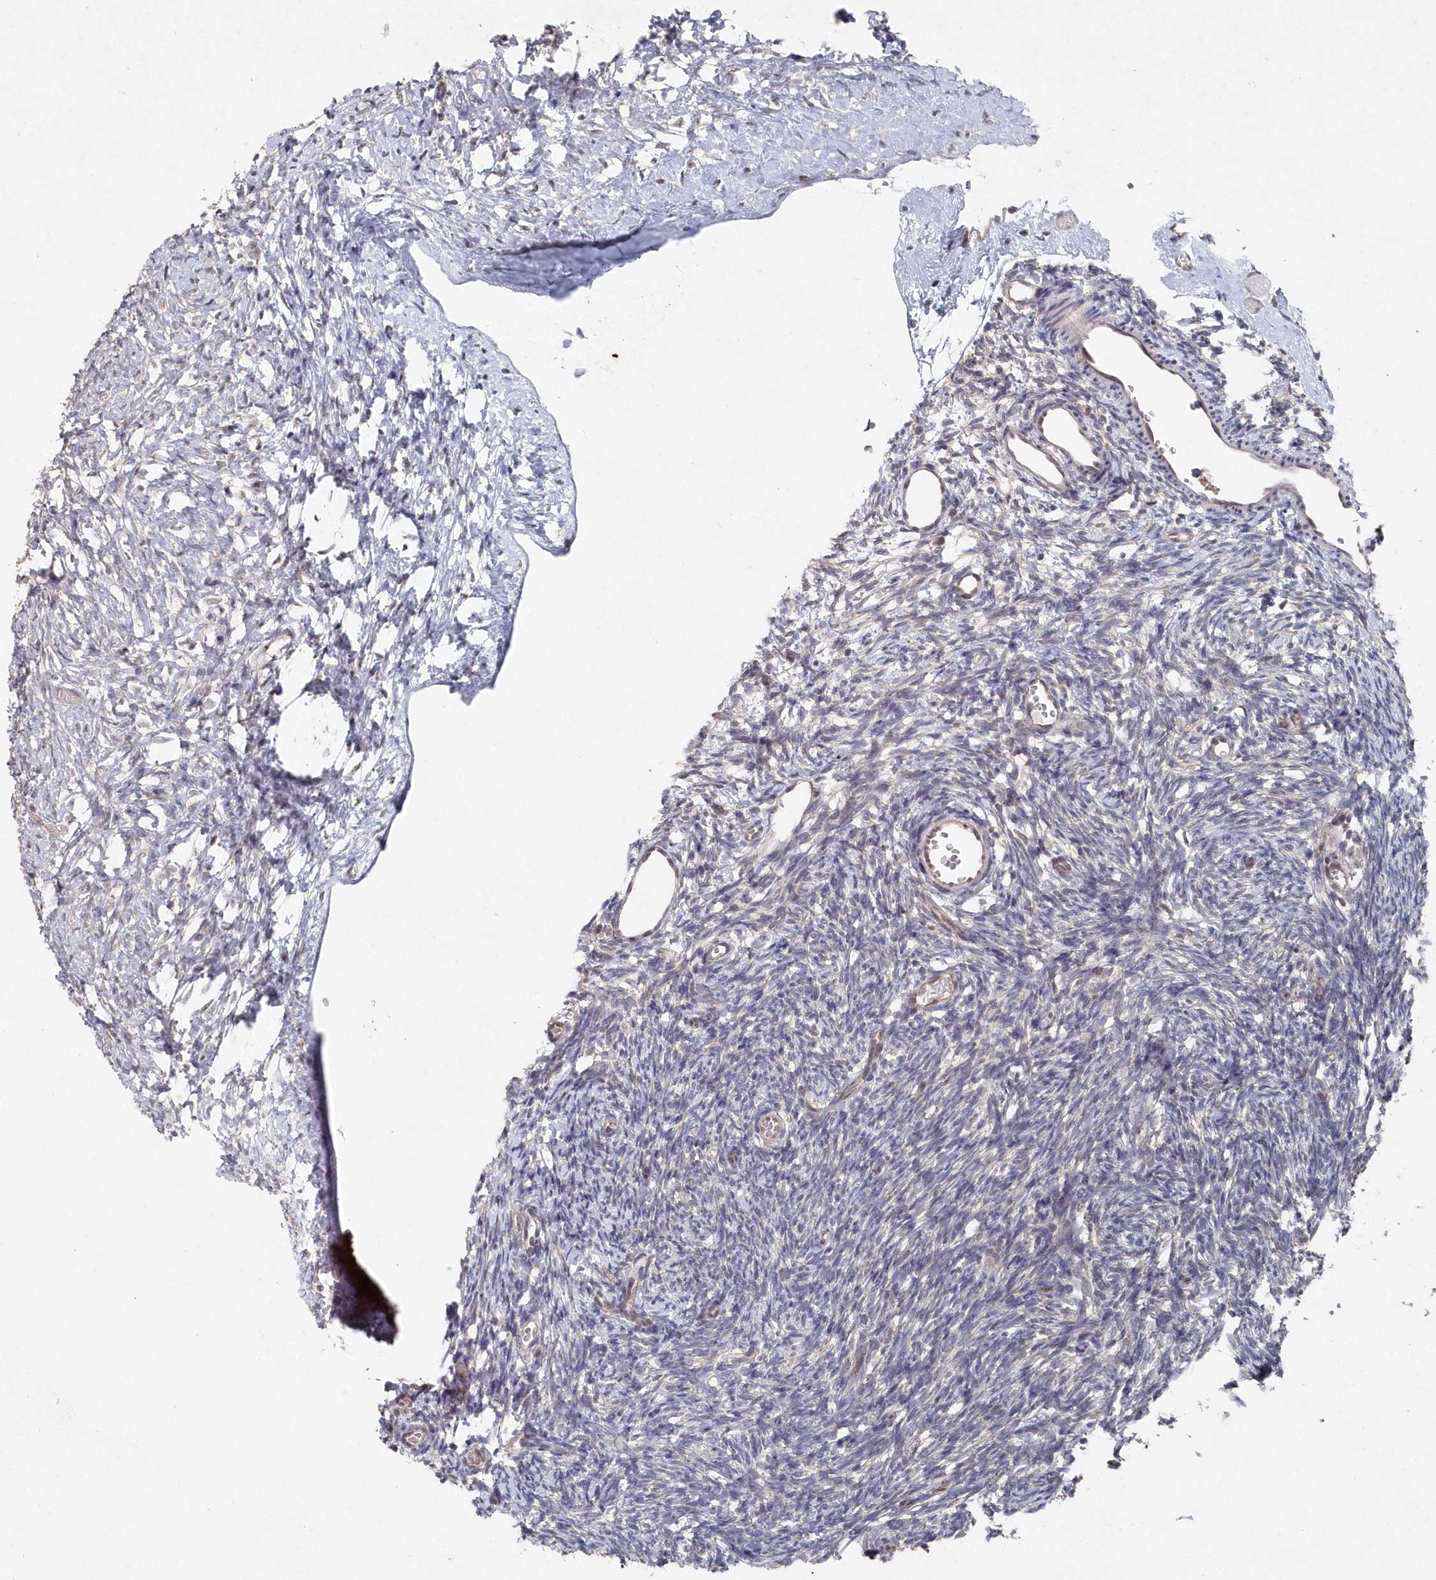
{"staining": {"intensity": "negative", "quantity": "none", "location": "none"}, "tissue": "ovary", "cell_type": "Ovarian stroma cells", "image_type": "normal", "snomed": [{"axis": "morphology", "description": "Normal tissue, NOS"}, {"axis": "topography", "description": "Ovary"}], "caption": "There is no significant expression in ovarian stroma cells of ovary.", "gene": "VSIG2", "patient": {"sex": "female", "age": 35}}